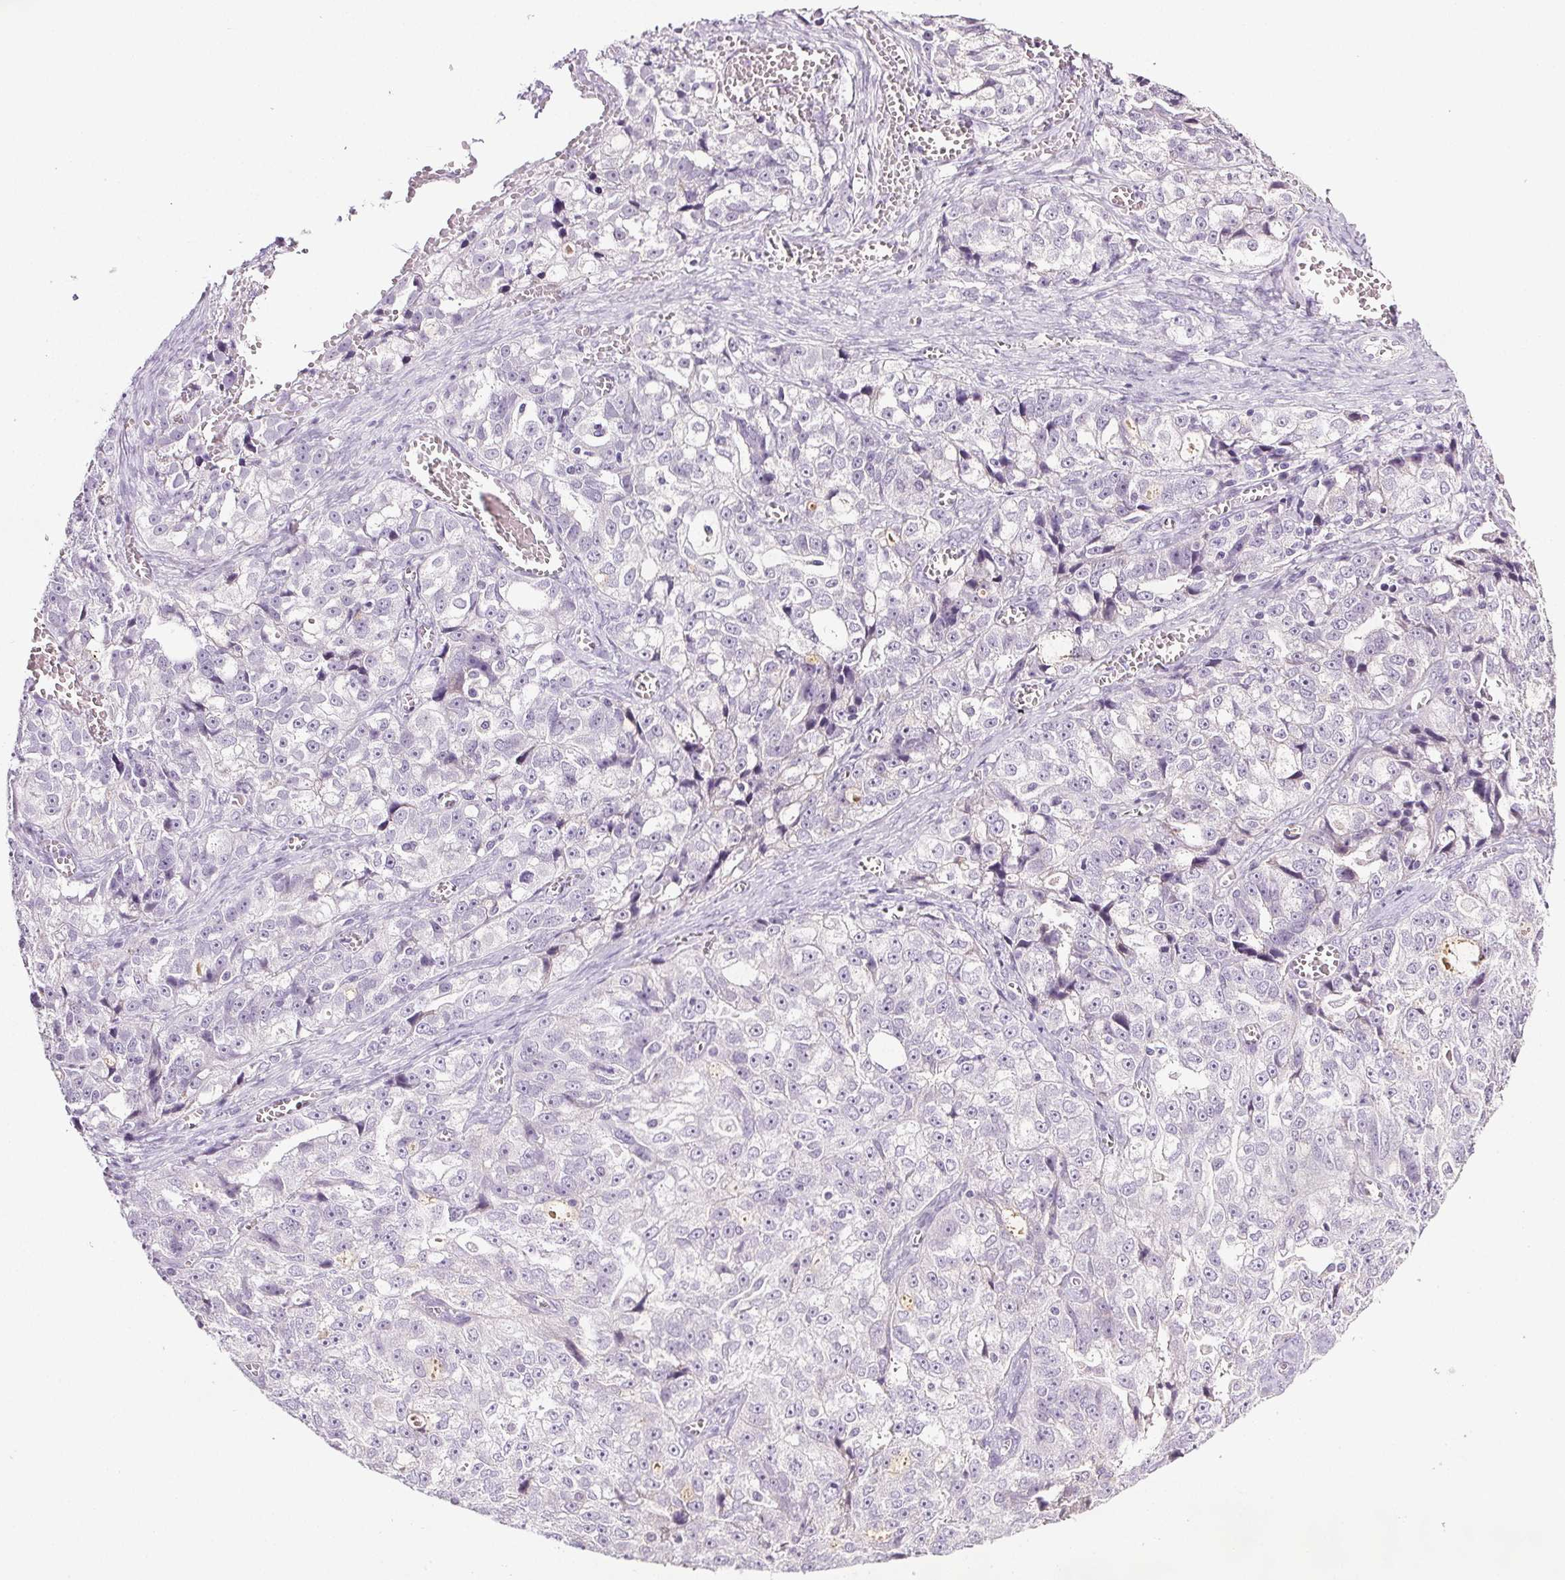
{"staining": {"intensity": "negative", "quantity": "none", "location": "none"}, "tissue": "ovarian cancer", "cell_type": "Tumor cells", "image_type": "cancer", "snomed": [{"axis": "morphology", "description": "Cystadenocarcinoma, serous, NOS"}, {"axis": "topography", "description": "Ovary"}], "caption": "Ovarian serous cystadenocarcinoma was stained to show a protein in brown. There is no significant positivity in tumor cells.", "gene": "COL7A1", "patient": {"sex": "female", "age": 51}}